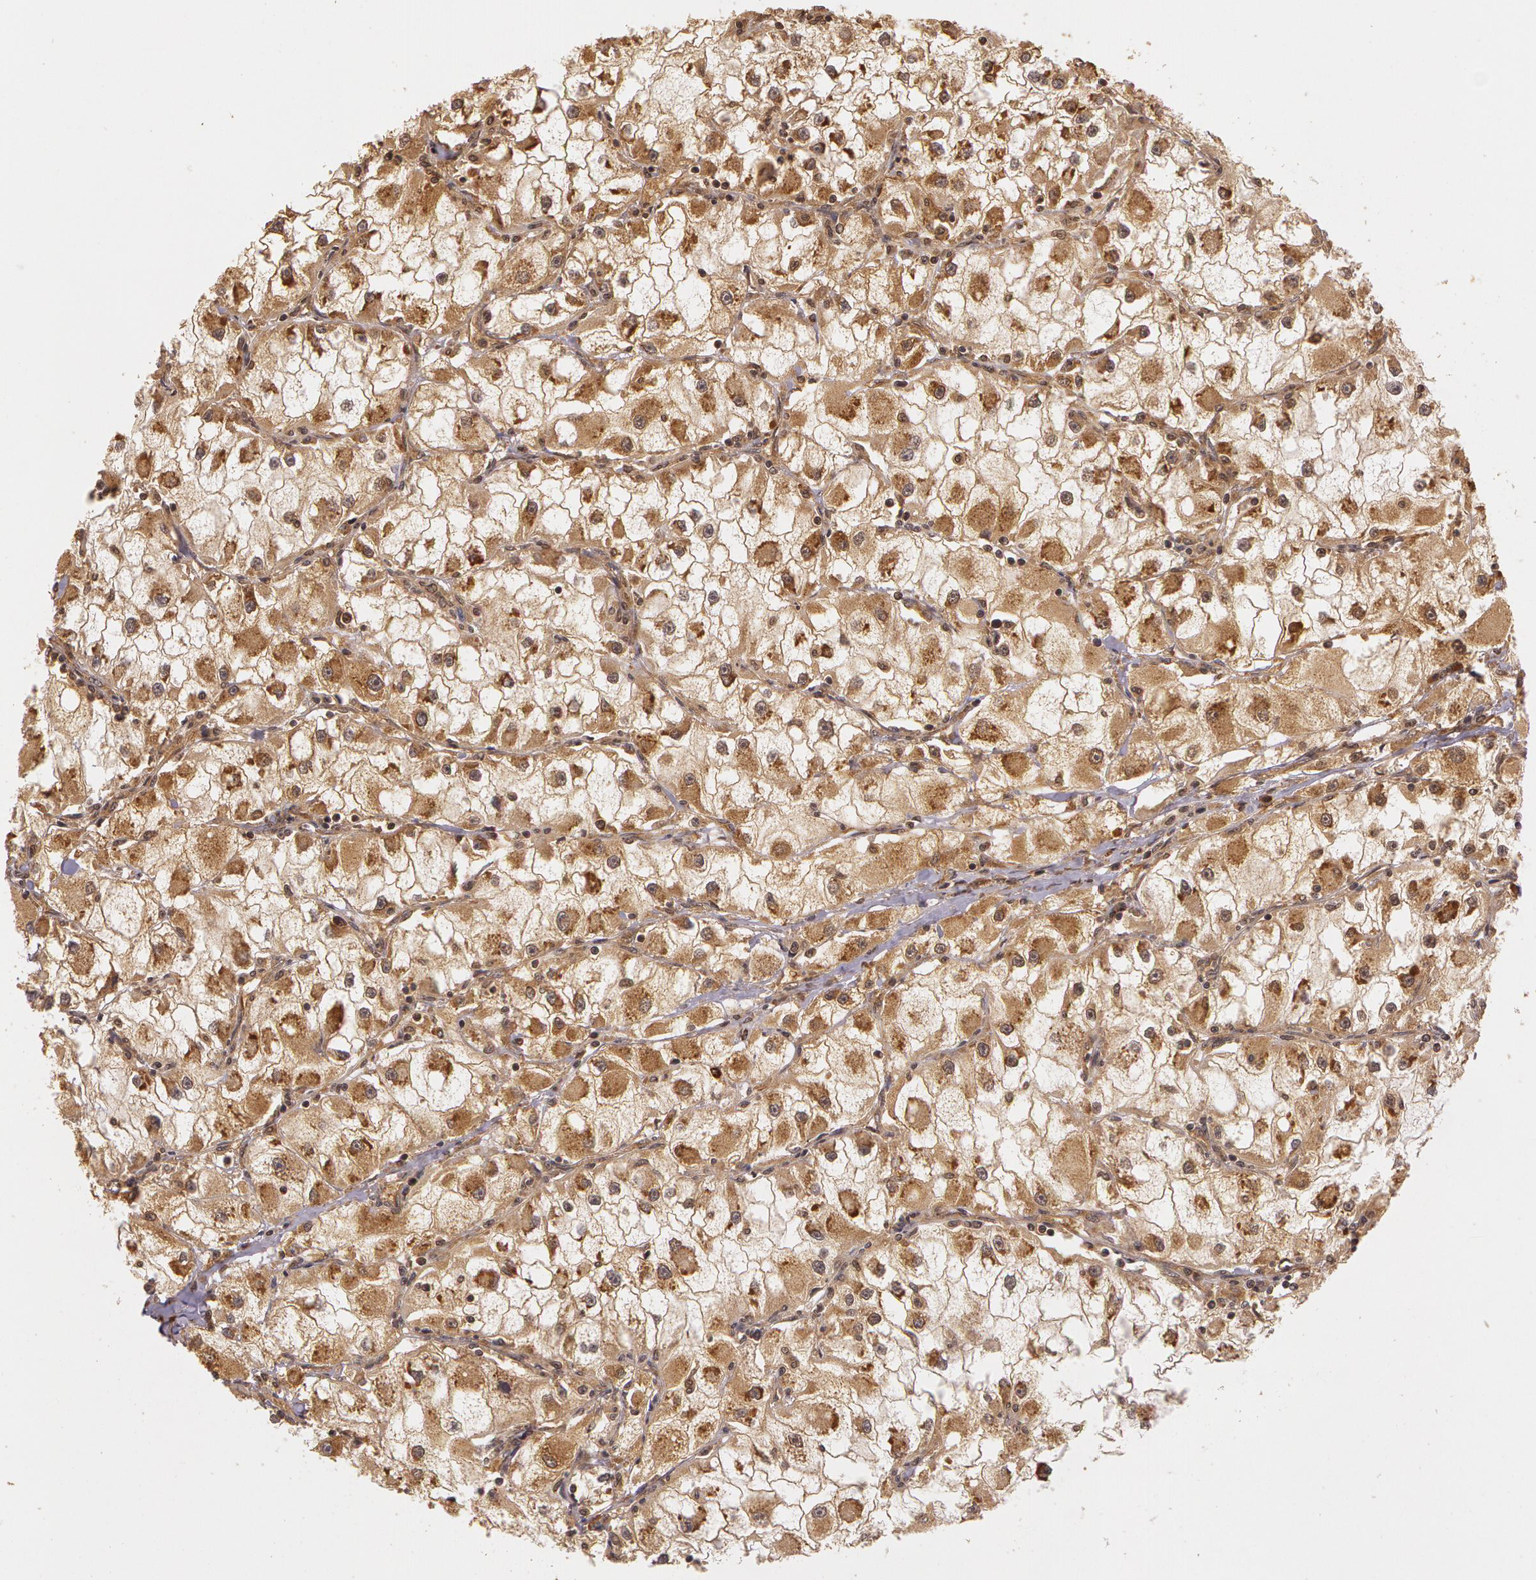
{"staining": {"intensity": "strong", "quantity": ">75%", "location": "cytoplasmic/membranous,nuclear"}, "tissue": "renal cancer", "cell_type": "Tumor cells", "image_type": "cancer", "snomed": [{"axis": "morphology", "description": "Adenocarcinoma, NOS"}, {"axis": "topography", "description": "Kidney"}], "caption": "This histopathology image displays immunohistochemistry staining of human renal adenocarcinoma, with high strong cytoplasmic/membranous and nuclear expression in approximately >75% of tumor cells.", "gene": "ASCC2", "patient": {"sex": "female", "age": 73}}